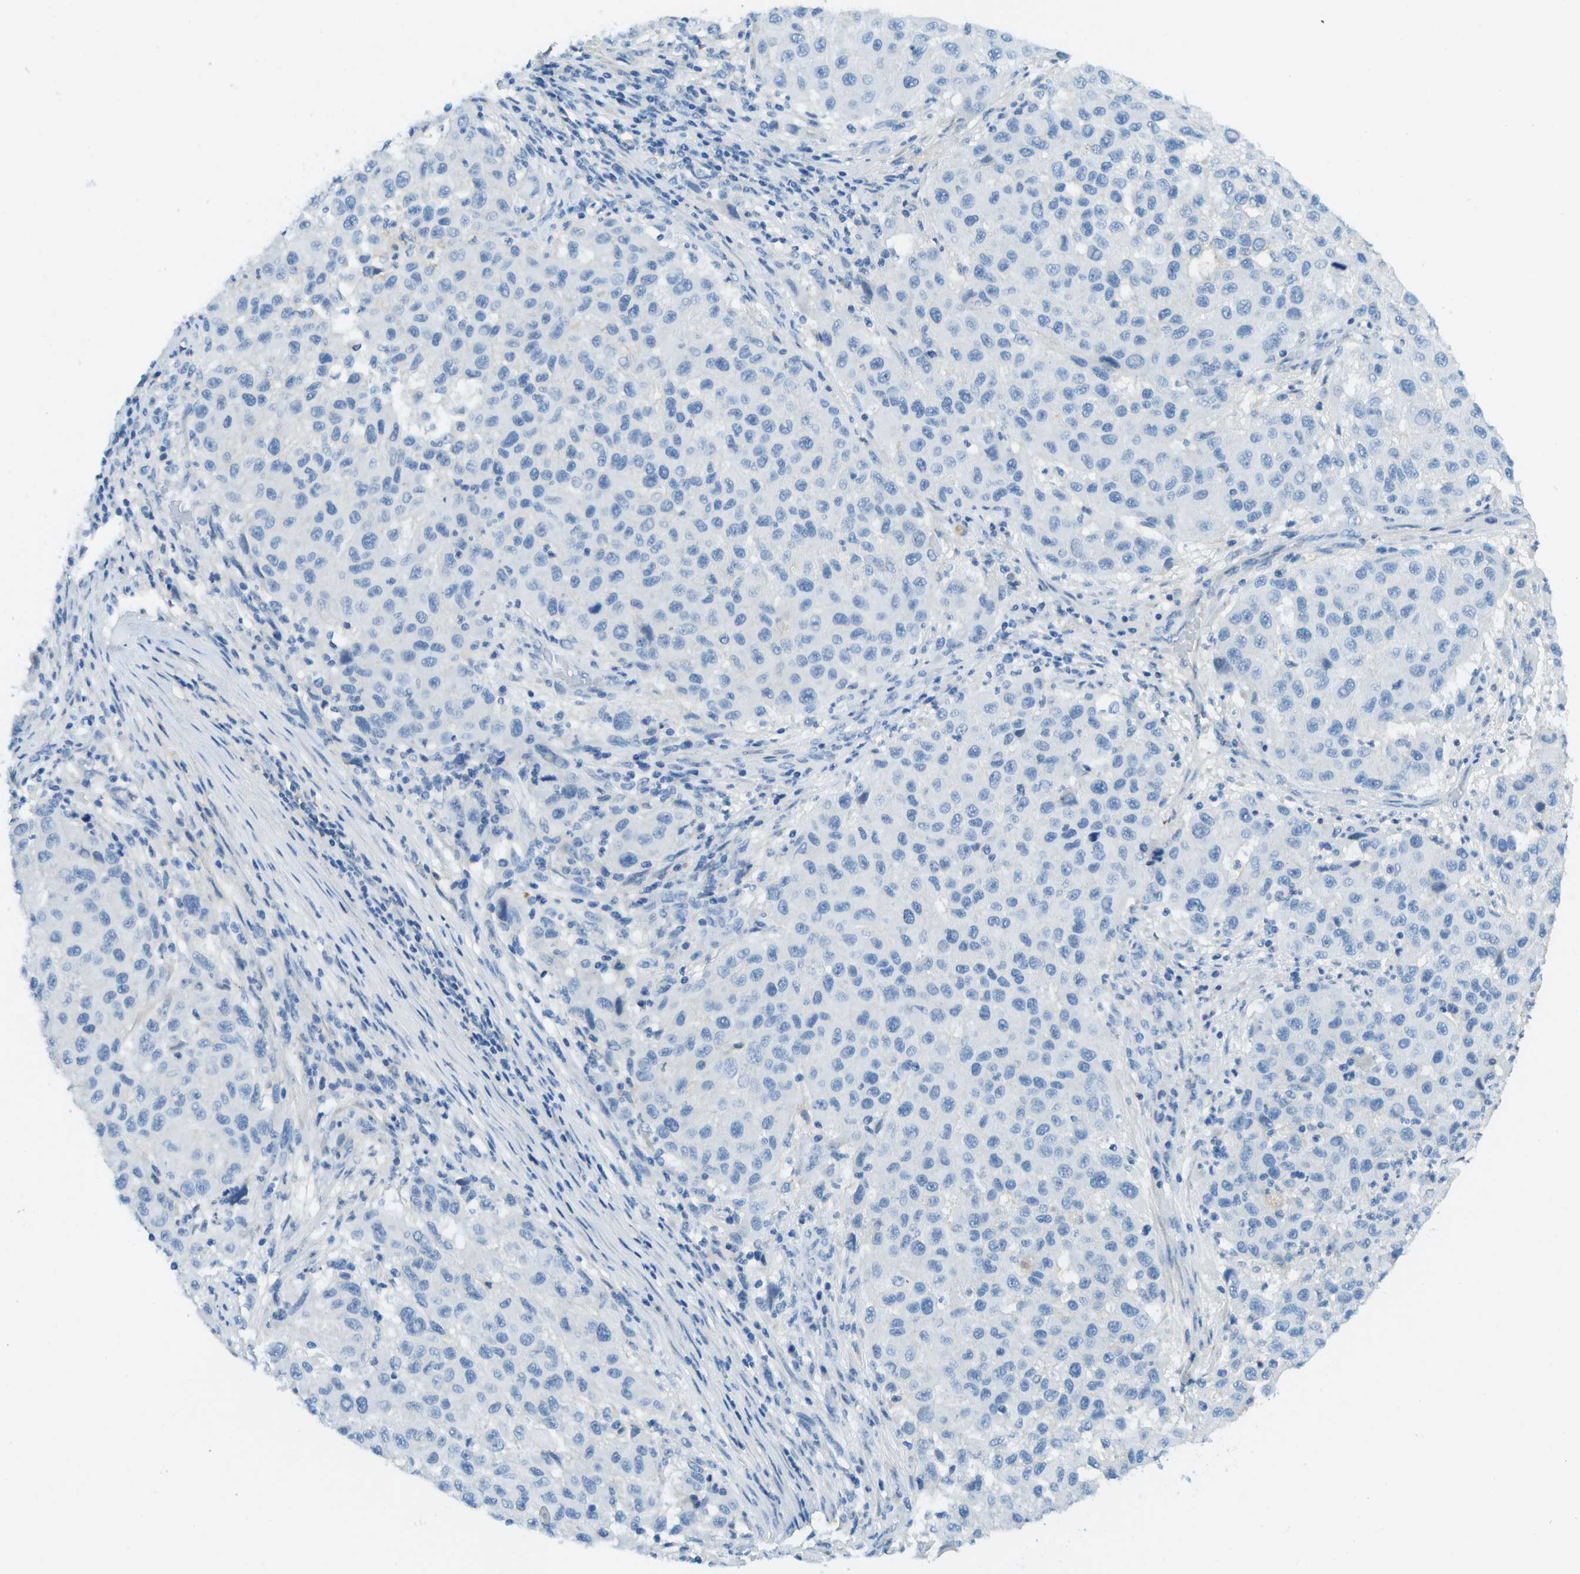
{"staining": {"intensity": "negative", "quantity": "none", "location": "none"}, "tissue": "melanoma", "cell_type": "Tumor cells", "image_type": "cancer", "snomed": [{"axis": "morphology", "description": "Malignant melanoma, Metastatic site"}, {"axis": "topography", "description": "Lymph node"}], "caption": "The image demonstrates no significant expression in tumor cells of malignant melanoma (metastatic site).", "gene": "C1S", "patient": {"sex": "male", "age": 61}}